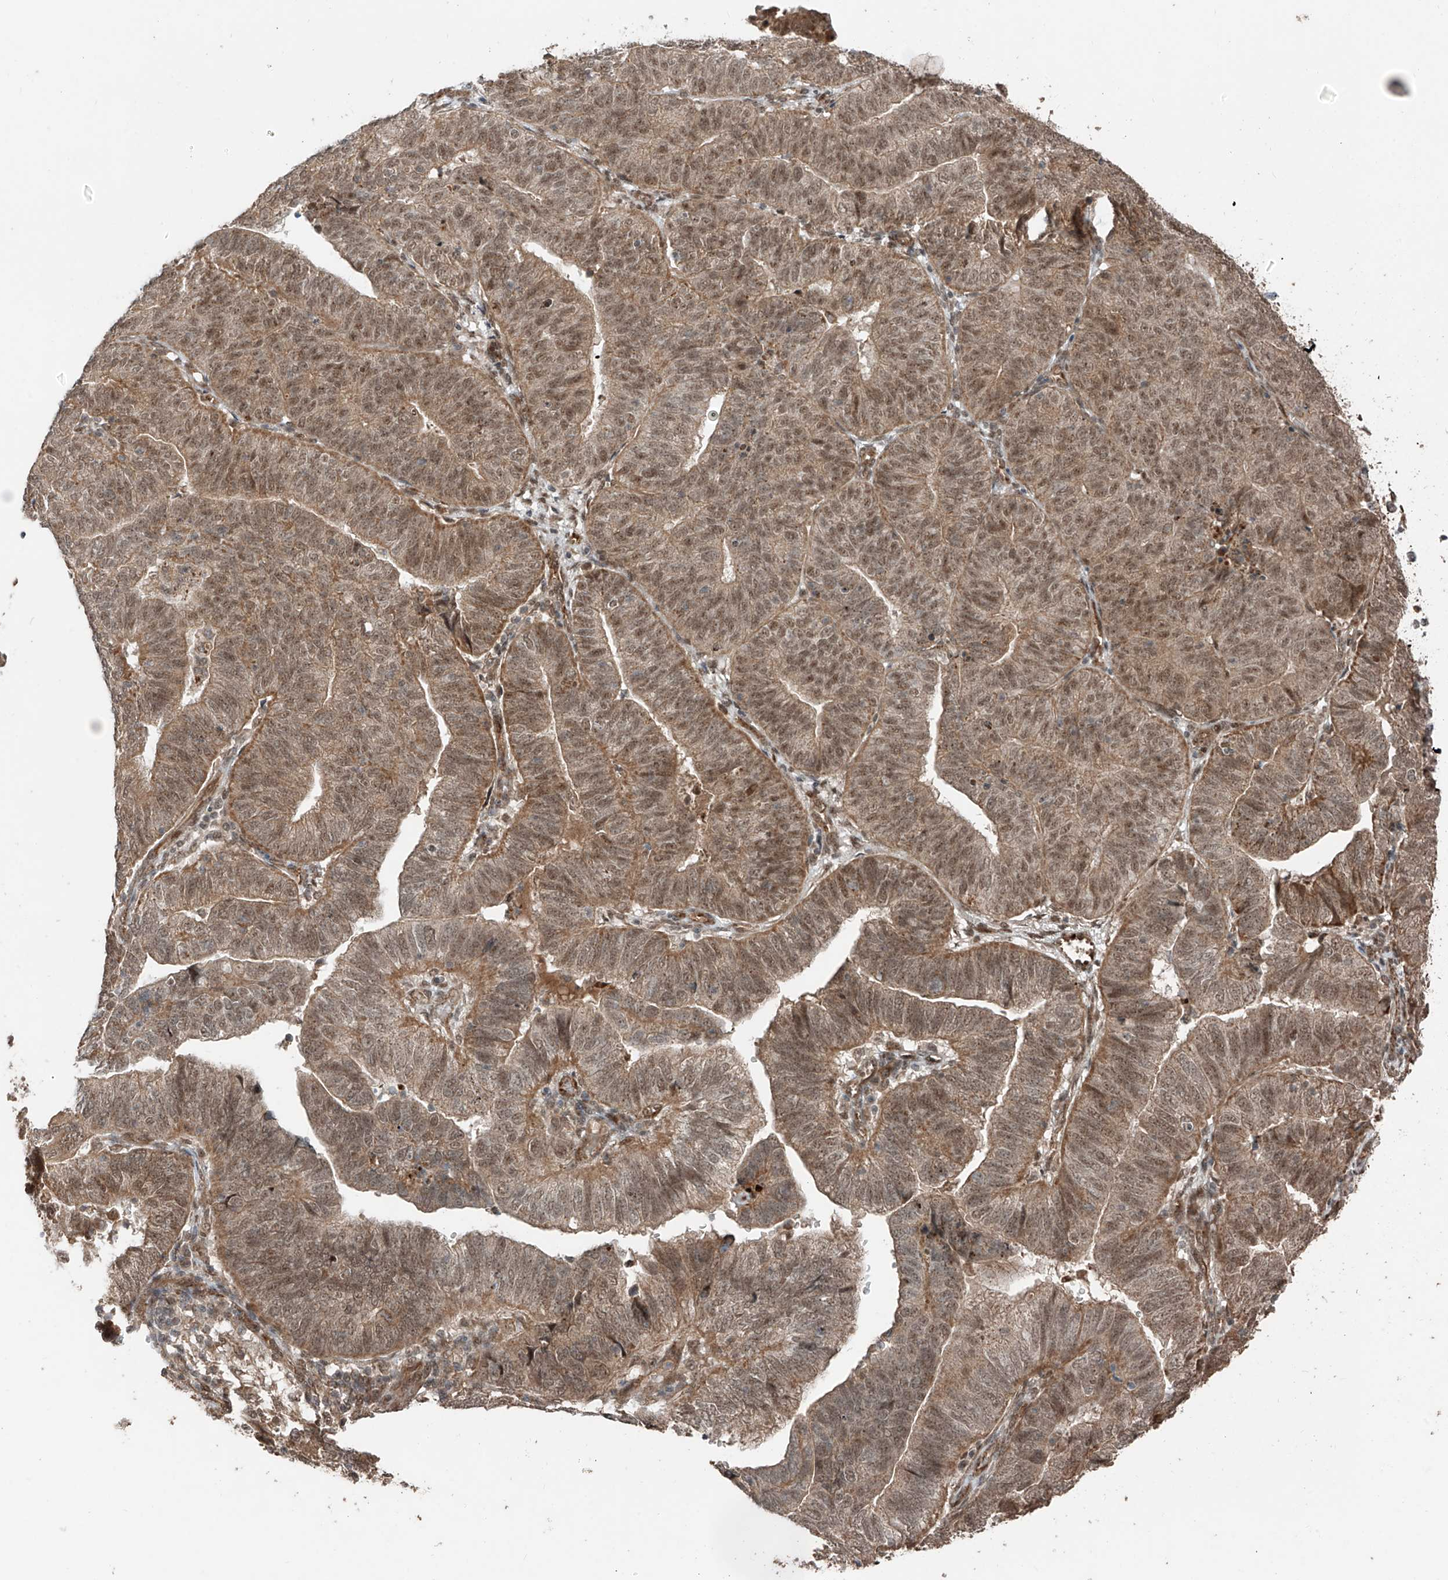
{"staining": {"intensity": "moderate", "quantity": ">75%", "location": "cytoplasmic/membranous,nuclear"}, "tissue": "endometrial cancer", "cell_type": "Tumor cells", "image_type": "cancer", "snomed": [{"axis": "morphology", "description": "Adenocarcinoma, NOS"}, {"axis": "topography", "description": "Uterus"}], "caption": "IHC micrograph of endometrial cancer stained for a protein (brown), which reveals medium levels of moderate cytoplasmic/membranous and nuclear positivity in approximately >75% of tumor cells.", "gene": "ZNF620", "patient": {"sex": "female", "age": 77}}